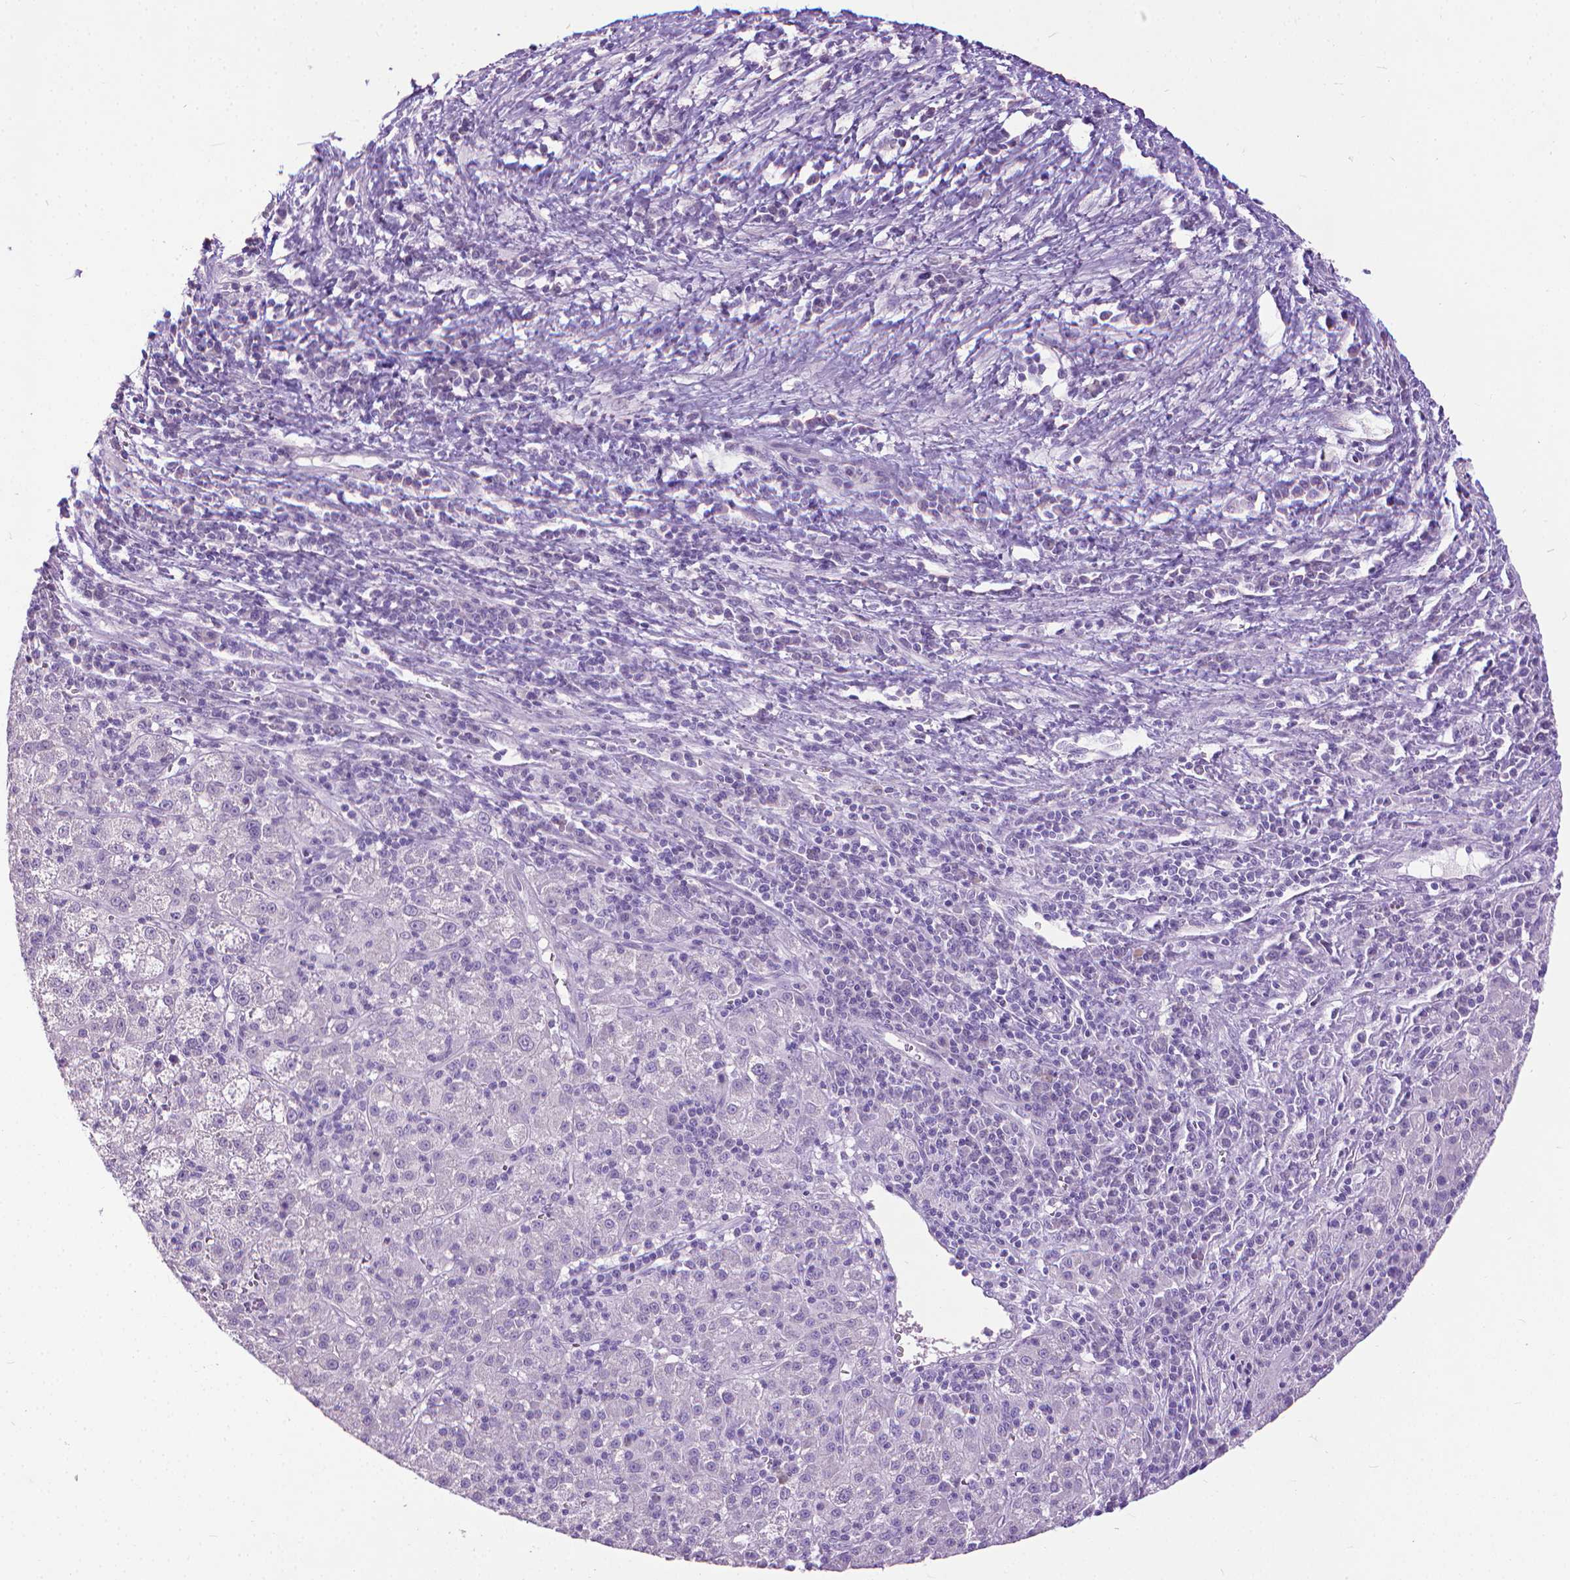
{"staining": {"intensity": "negative", "quantity": "none", "location": "none"}, "tissue": "liver cancer", "cell_type": "Tumor cells", "image_type": "cancer", "snomed": [{"axis": "morphology", "description": "Carcinoma, Hepatocellular, NOS"}, {"axis": "topography", "description": "Liver"}], "caption": "Immunohistochemistry histopathology image of neoplastic tissue: hepatocellular carcinoma (liver) stained with DAB demonstrates no significant protein expression in tumor cells.", "gene": "KRT5", "patient": {"sex": "female", "age": 60}}